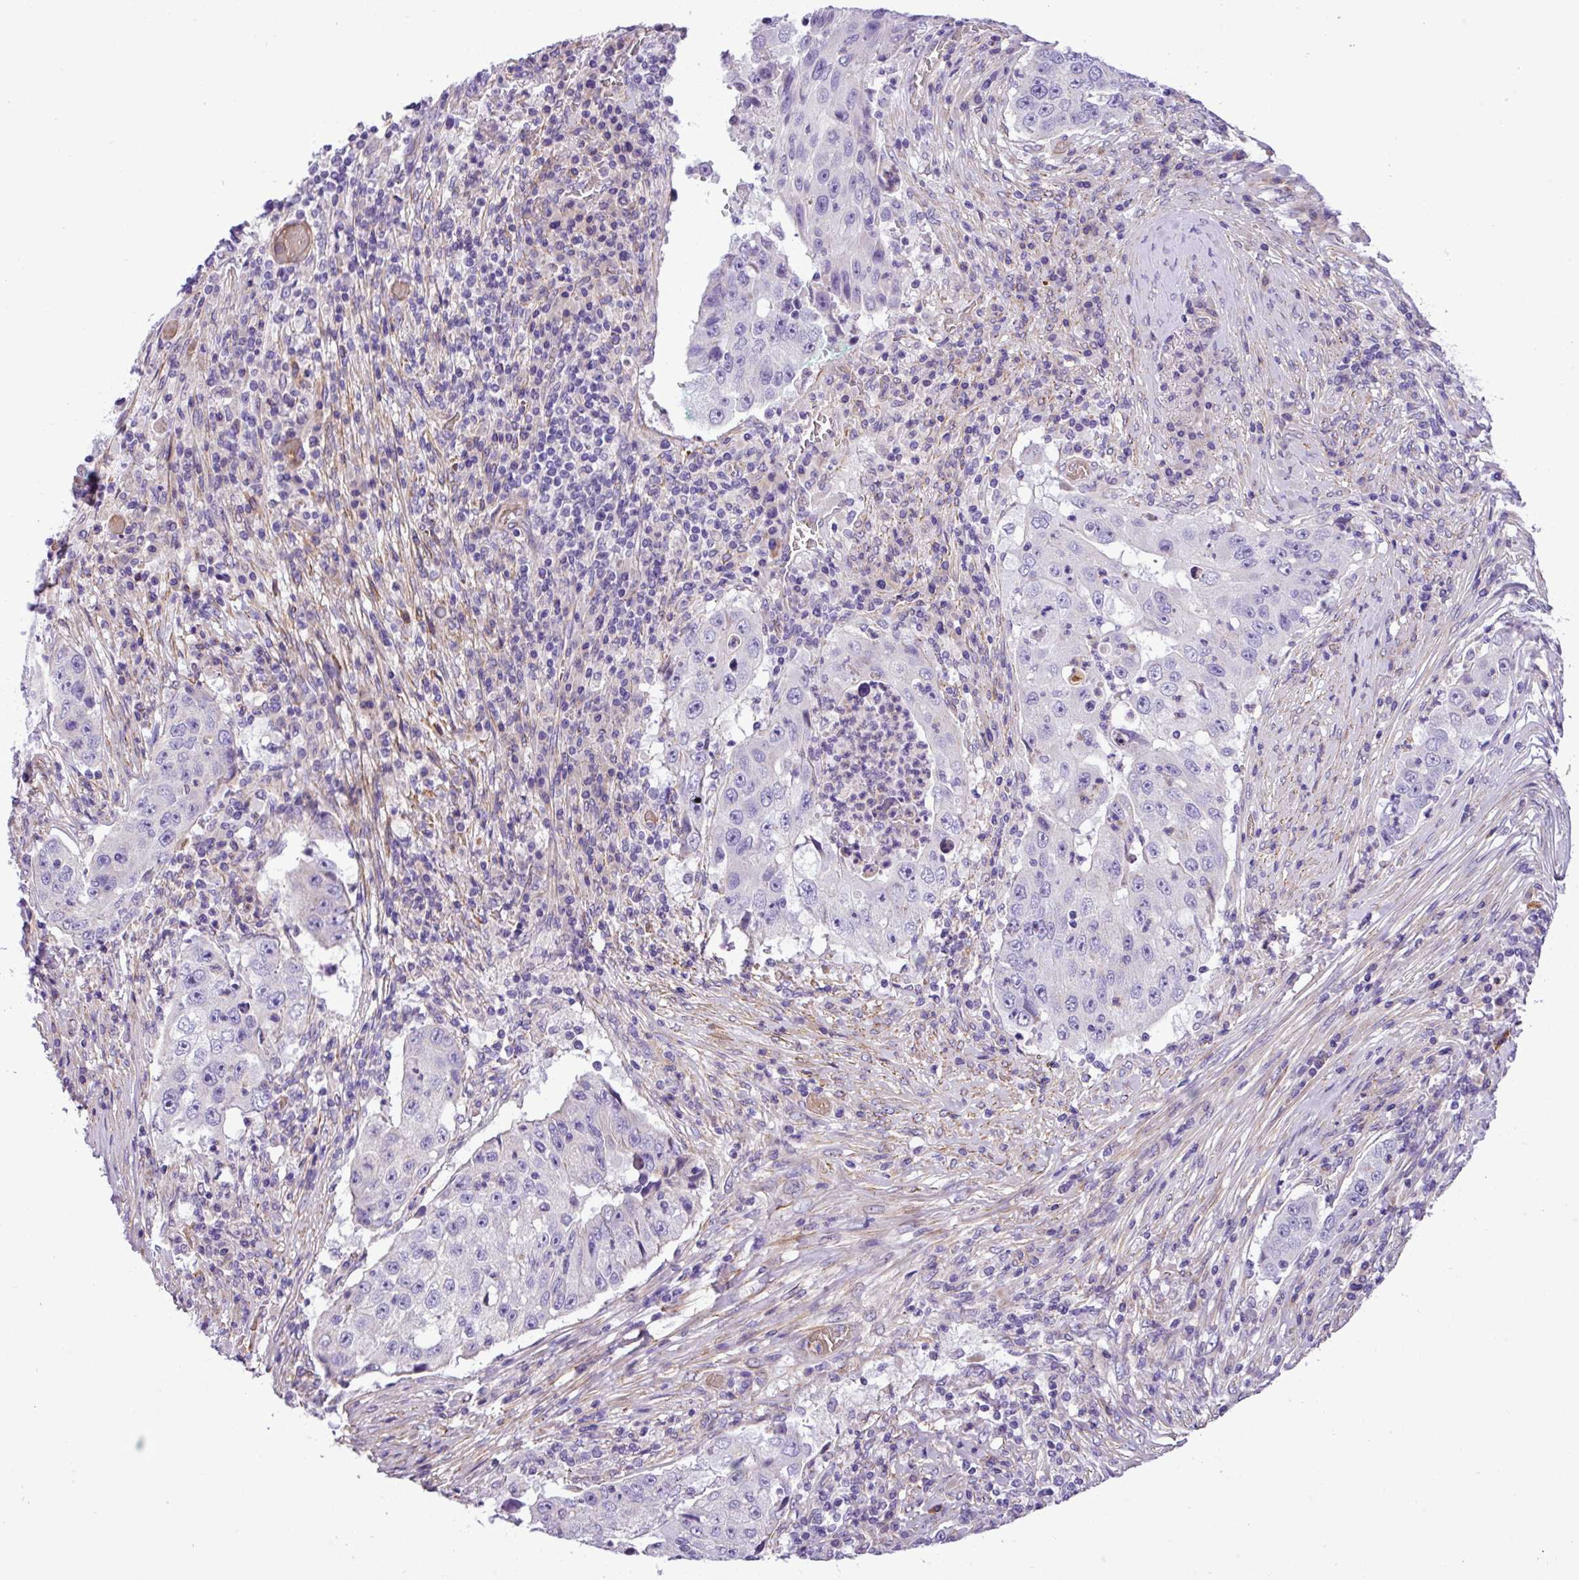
{"staining": {"intensity": "negative", "quantity": "none", "location": "none"}, "tissue": "lung cancer", "cell_type": "Tumor cells", "image_type": "cancer", "snomed": [{"axis": "morphology", "description": "Squamous cell carcinoma, NOS"}, {"axis": "topography", "description": "Lung"}], "caption": "Immunohistochemistry (IHC) image of lung squamous cell carcinoma stained for a protein (brown), which shows no positivity in tumor cells. (Stains: DAB (3,3'-diaminobenzidine) IHC with hematoxylin counter stain, Microscopy: brightfield microscopy at high magnification).", "gene": "C11orf91", "patient": {"sex": "male", "age": 64}}